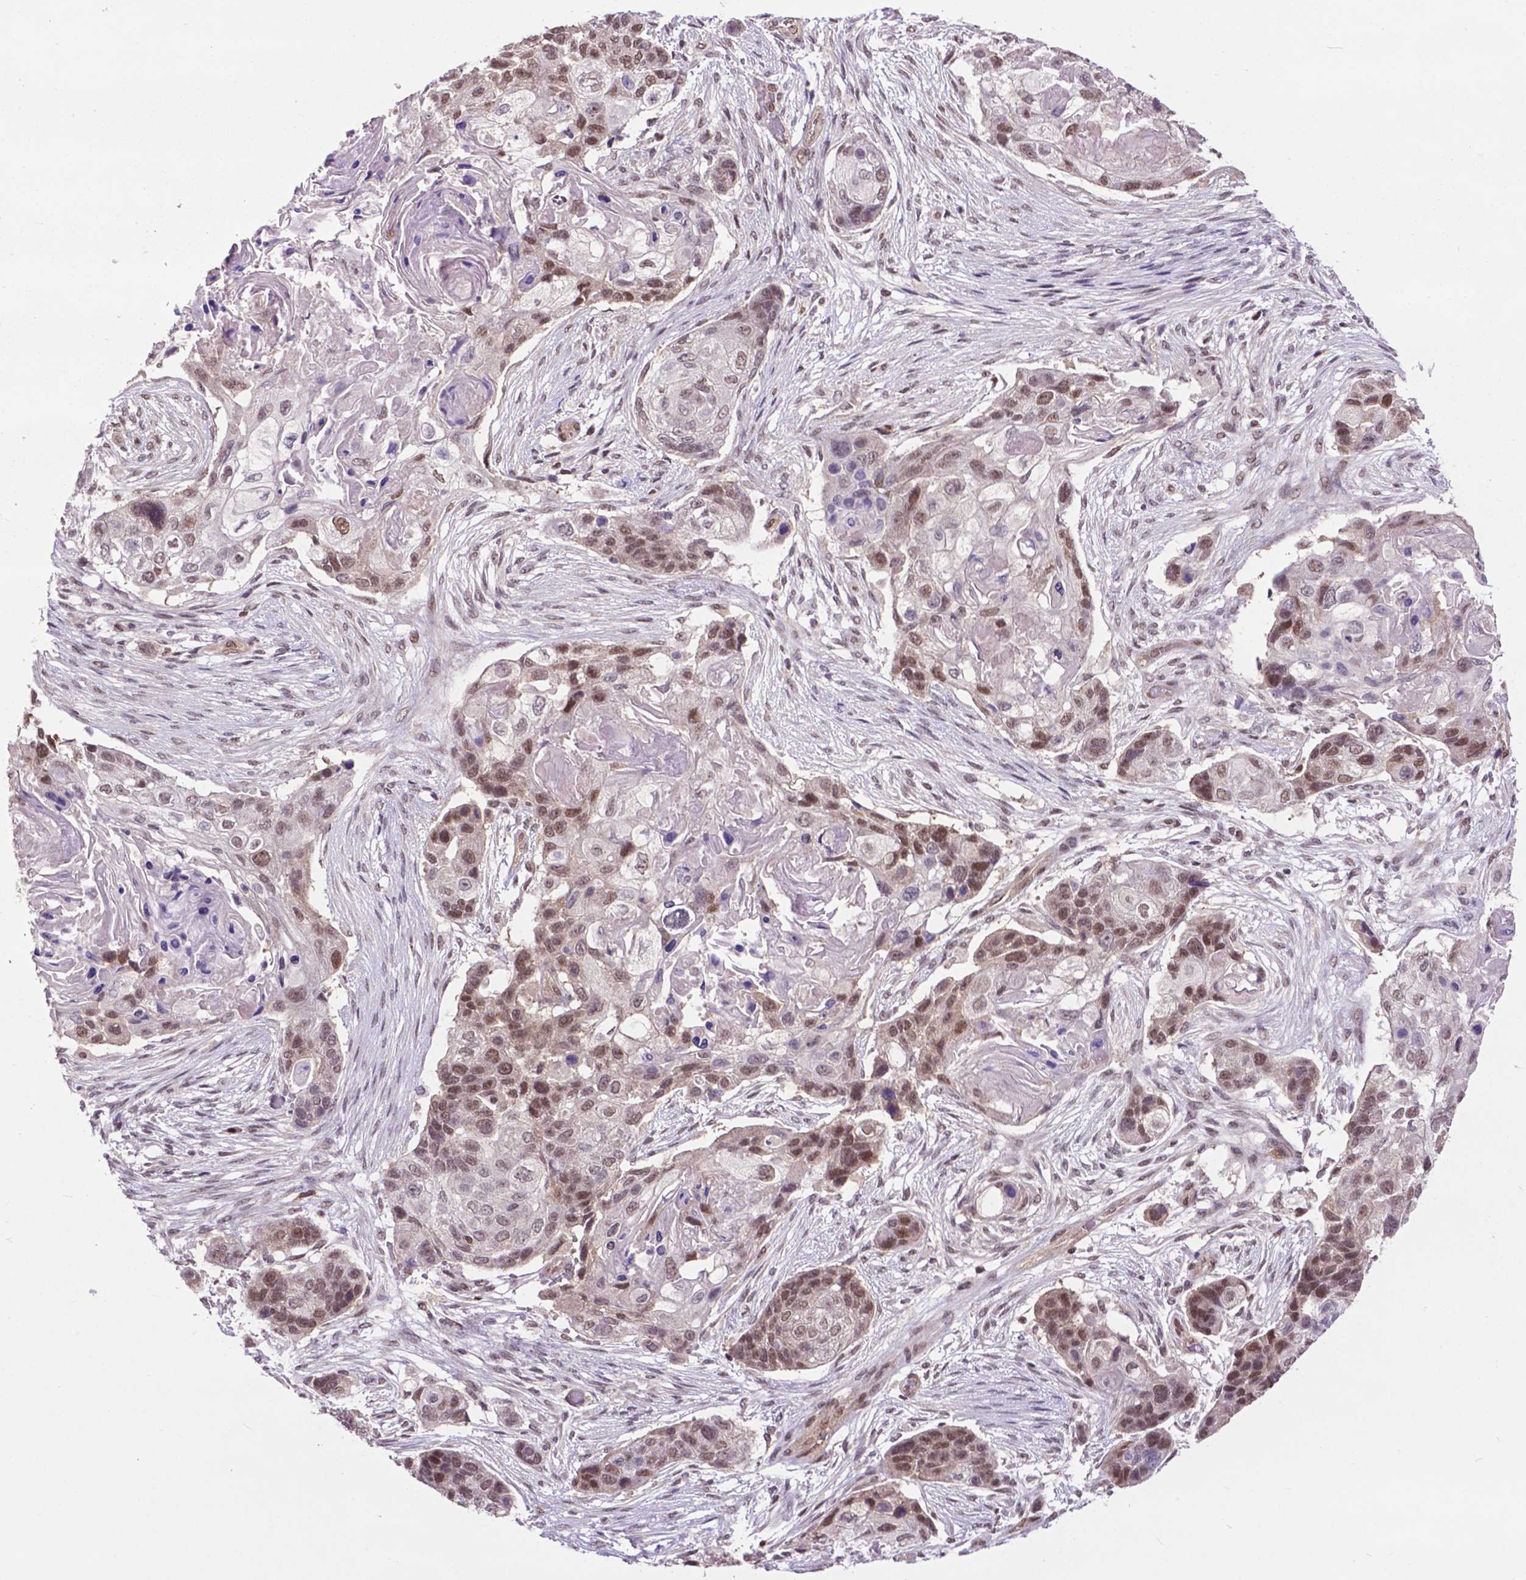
{"staining": {"intensity": "moderate", "quantity": ">75%", "location": "nuclear"}, "tissue": "lung cancer", "cell_type": "Tumor cells", "image_type": "cancer", "snomed": [{"axis": "morphology", "description": "Squamous cell carcinoma, NOS"}, {"axis": "topography", "description": "Lung"}], "caption": "Immunohistochemical staining of human lung cancer (squamous cell carcinoma) reveals medium levels of moderate nuclear protein staining in approximately >75% of tumor cells. (DAB = brown stain, brightfield microscopy at high magnification).", "gene": "FAF1", "patient": {"sex": "male", "age": 69}}